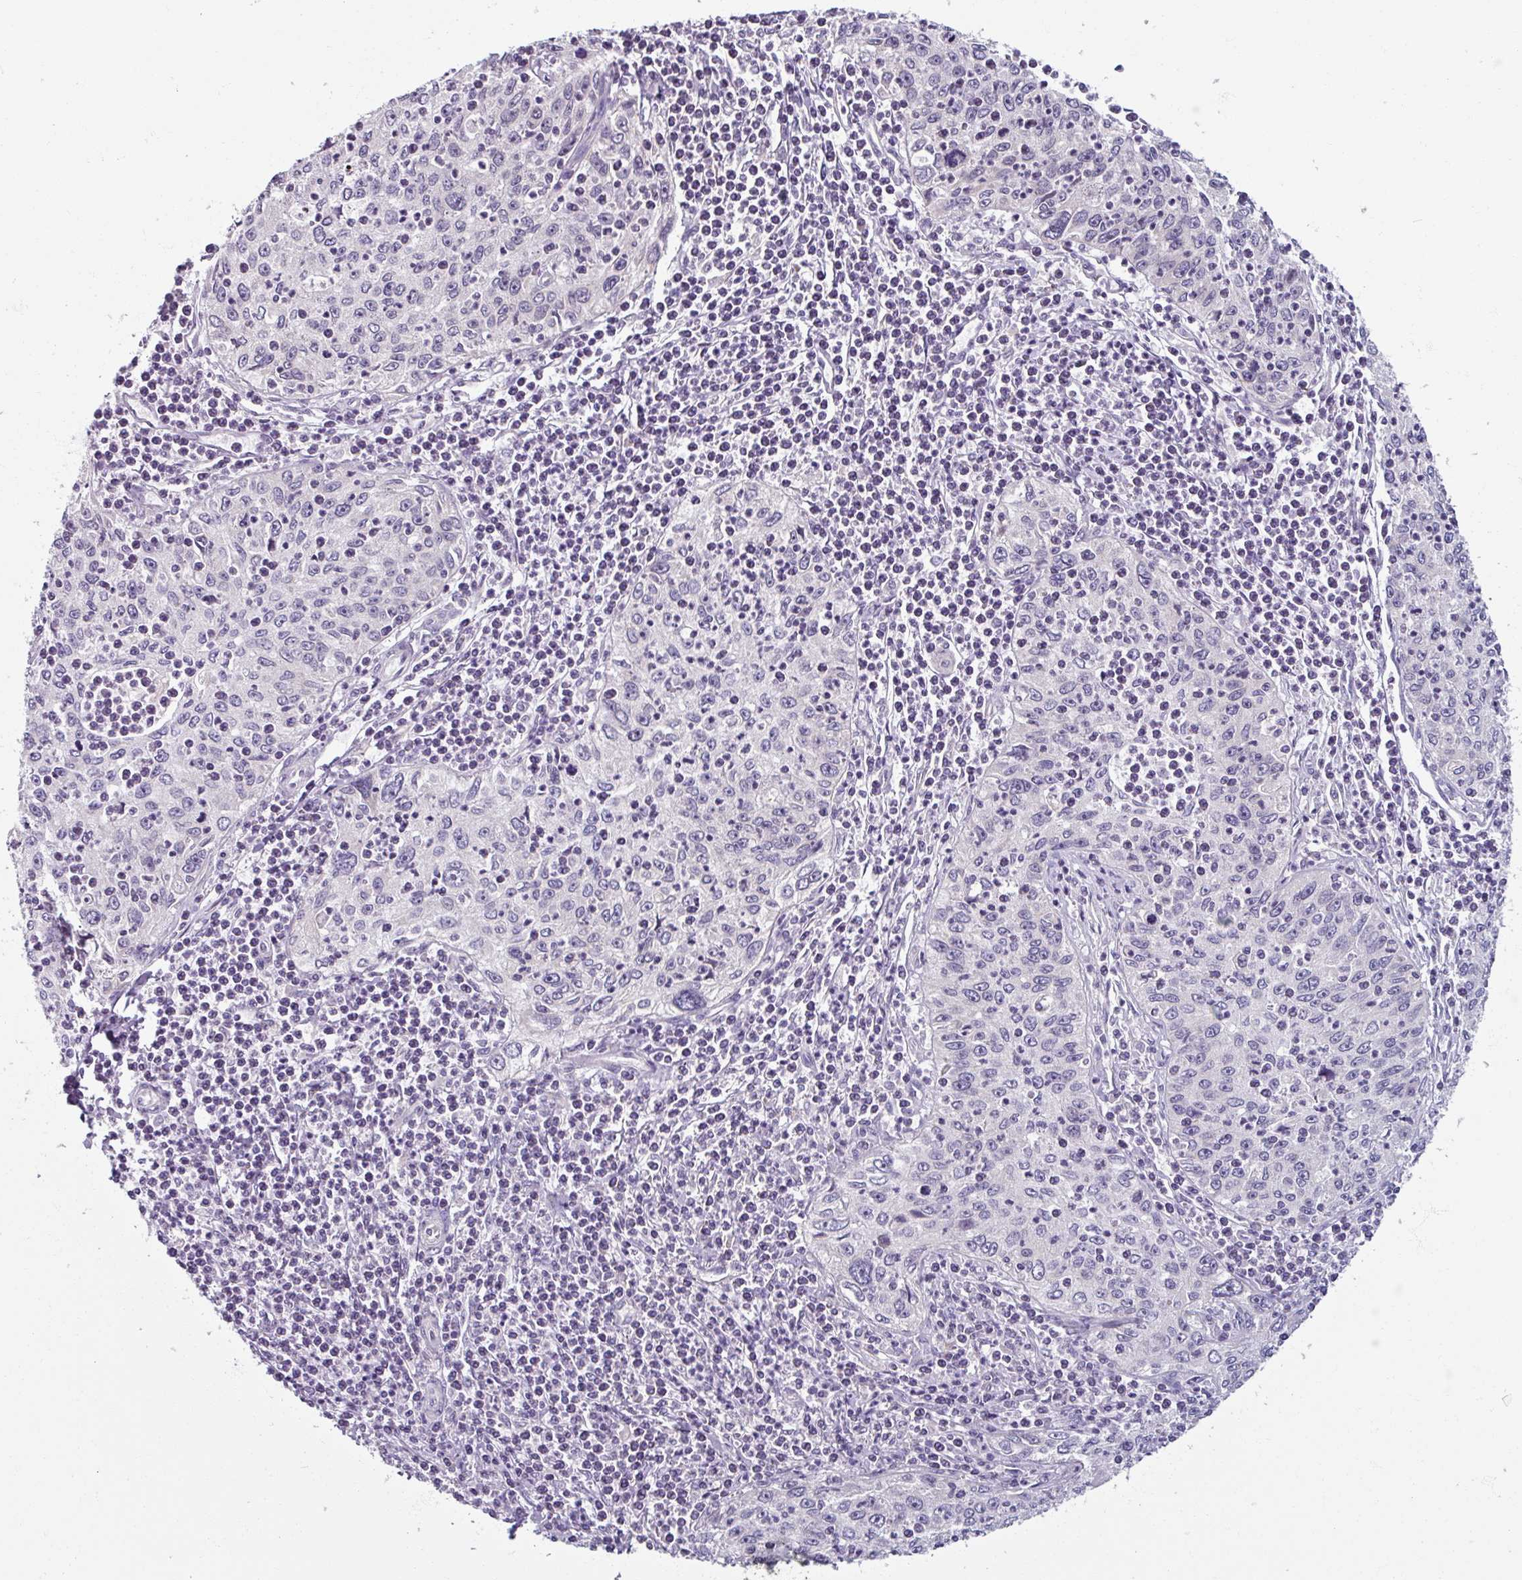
{"staining": {"intensity": "negative", "quantity": "none", "location": "none"}, "tissue": "cervical cancer", "cell_type": "Tumor cells", "image_type": "cancer", "snomed": [{"axis": "morphology", "description": "Squamous cell carcinoma, NOS"}, {"axis": "topography", "description": "Cervix"}], "caption": "Human cervical cancer stained for a protein using immunohistochemistry (IHC) shows no staining in tumor cells.", "gene": "SMIM11", "patient": {"sex": "female", "age": 30}}